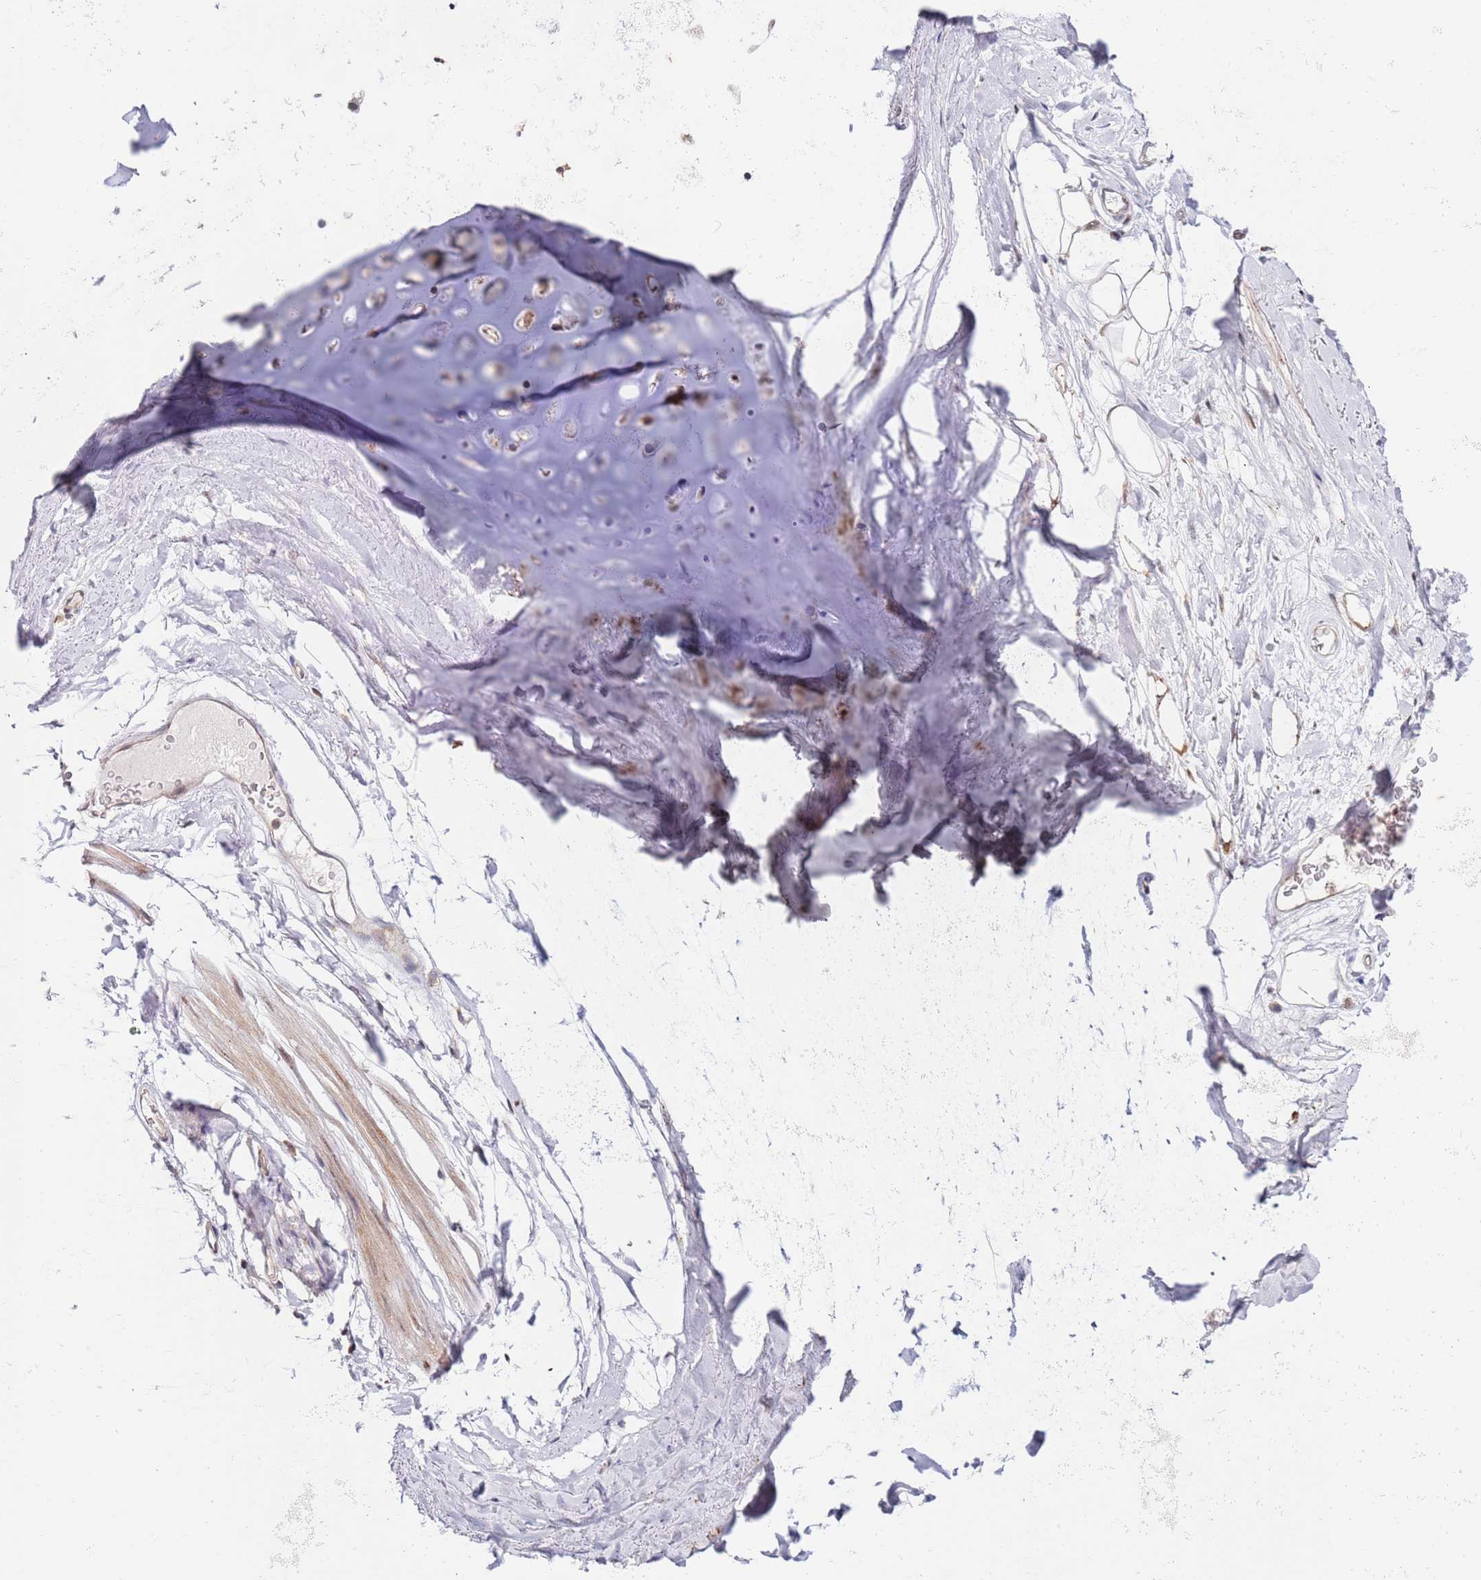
{"staining": {"intensity": "negative", "quantity": "none", "location": "none"}, "tissue": "adipose tissue", "cell_type": "Adipocytes", "image_type": "normal", "snomed": [{"axis": "morphology", "description": "Normal tissue, NOS"}, {"axis": "topography", "description": "Lymph node"}, {"axis": "topography", "description": "Bronchus"}], "caption": "Immunohistochemistry photomicrograph of unremarkable adipose tissue: human adipose tissue stained with DAB (3,3'-diaminobenzidine) displays no significant protein positivity in adipocytes. (Immunohistochemistry, brightfield microscopy, high magnification).", "gene": "CNOT9", "patient": {"sex": "male", "age": 63}}